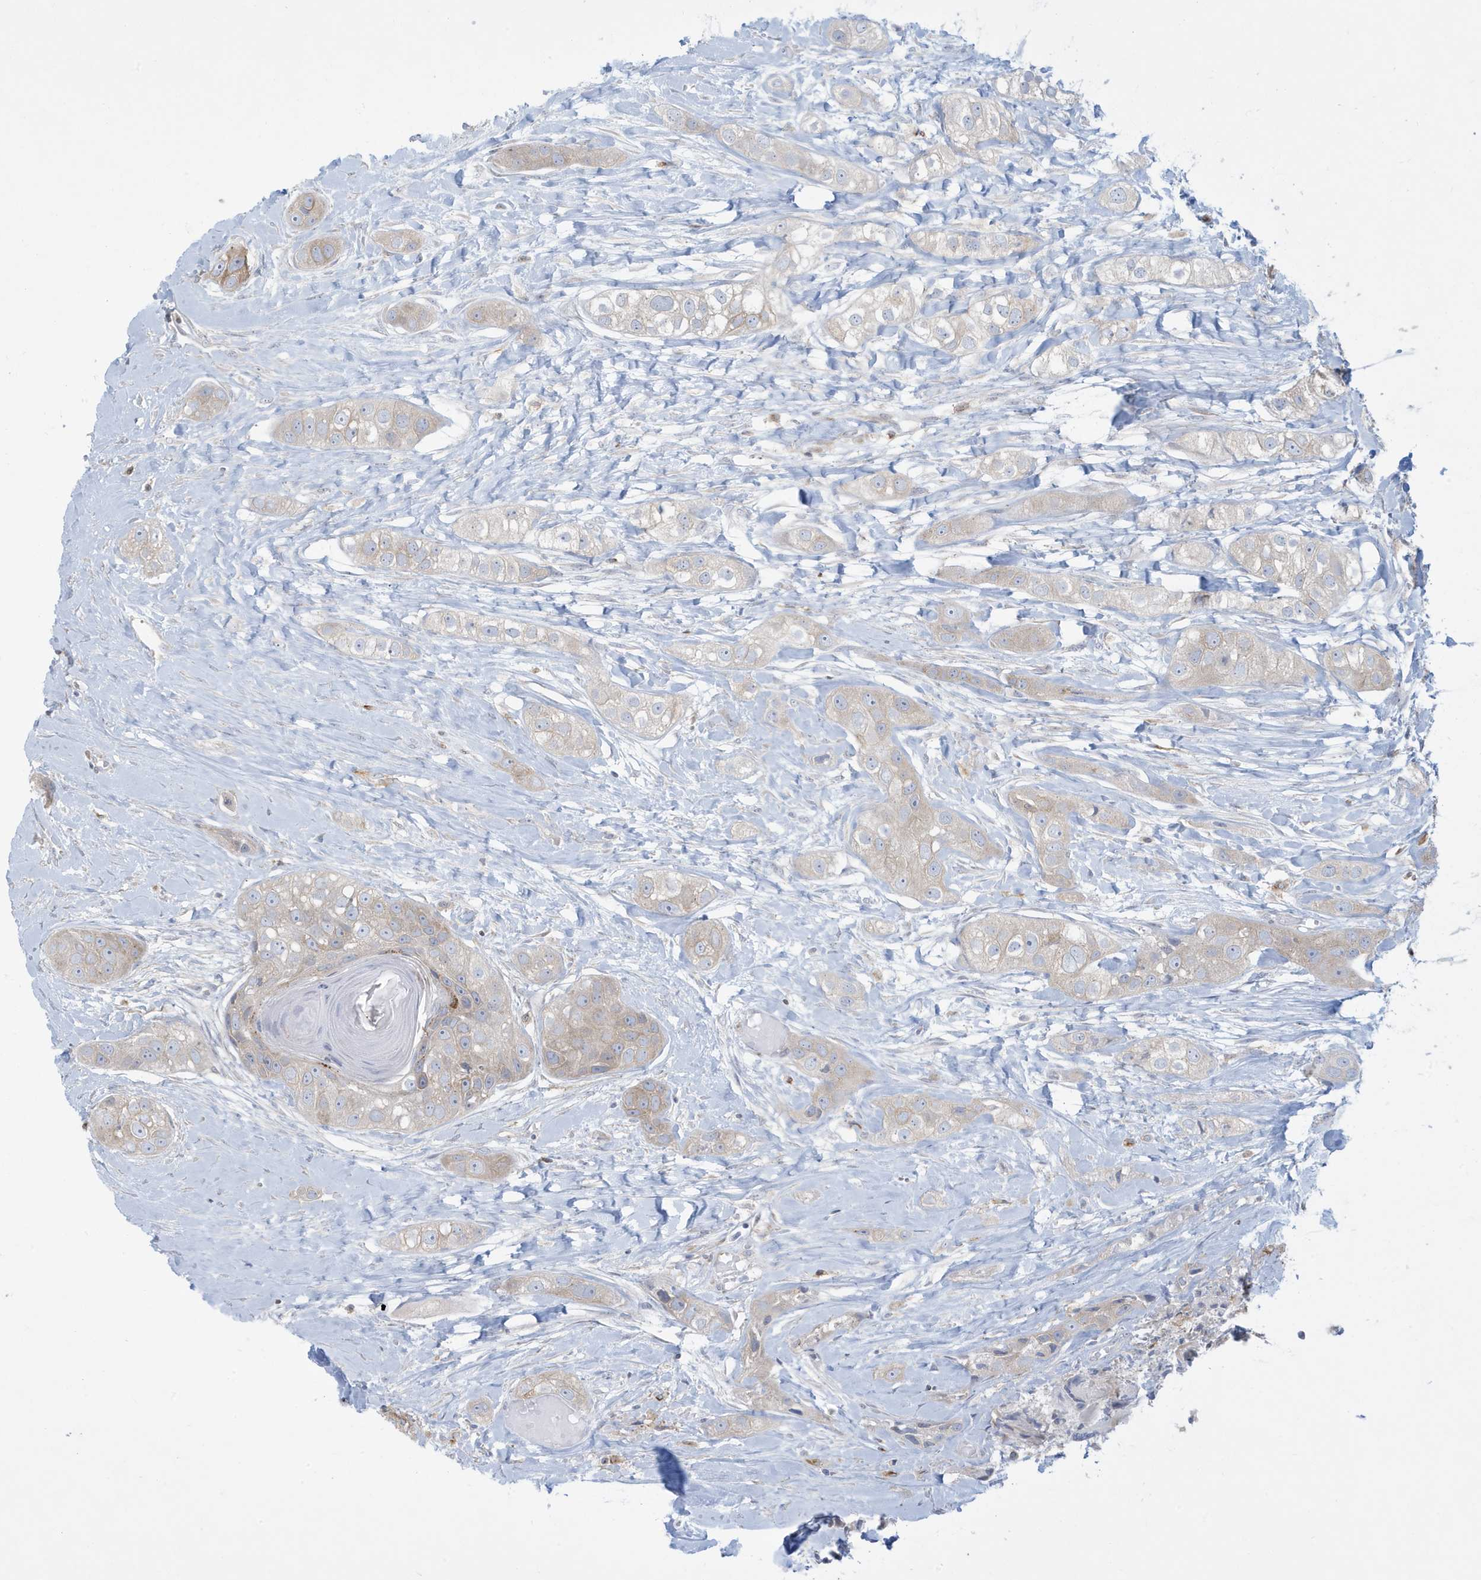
{"staining": {"intensity": "weak", "quantity": "<25%", "location": "cytoplasmic/membranous"}, "tissue": "head and neck cancer", "cell_type": "Tumor cells", "image_type": "cancer", "snomed": [{"axis": "morphology", "description": "Normal tissue, NOS"}, {"axis": "morphology", "description": "Squamous cell carcinoma, NOS"}, {"axis": "topography", "description": "Skeletal muscle"}, {"axis": "topography", "description": "Head-Neck"}], "caption": "This is an immunohistochemistry (IHC) image of human head and neck cancer (squamous cell carcinoma). There is no expression in tumor cells.", "gene": "SLAMF9", "patient": {"sex": "male", "age": 51}}